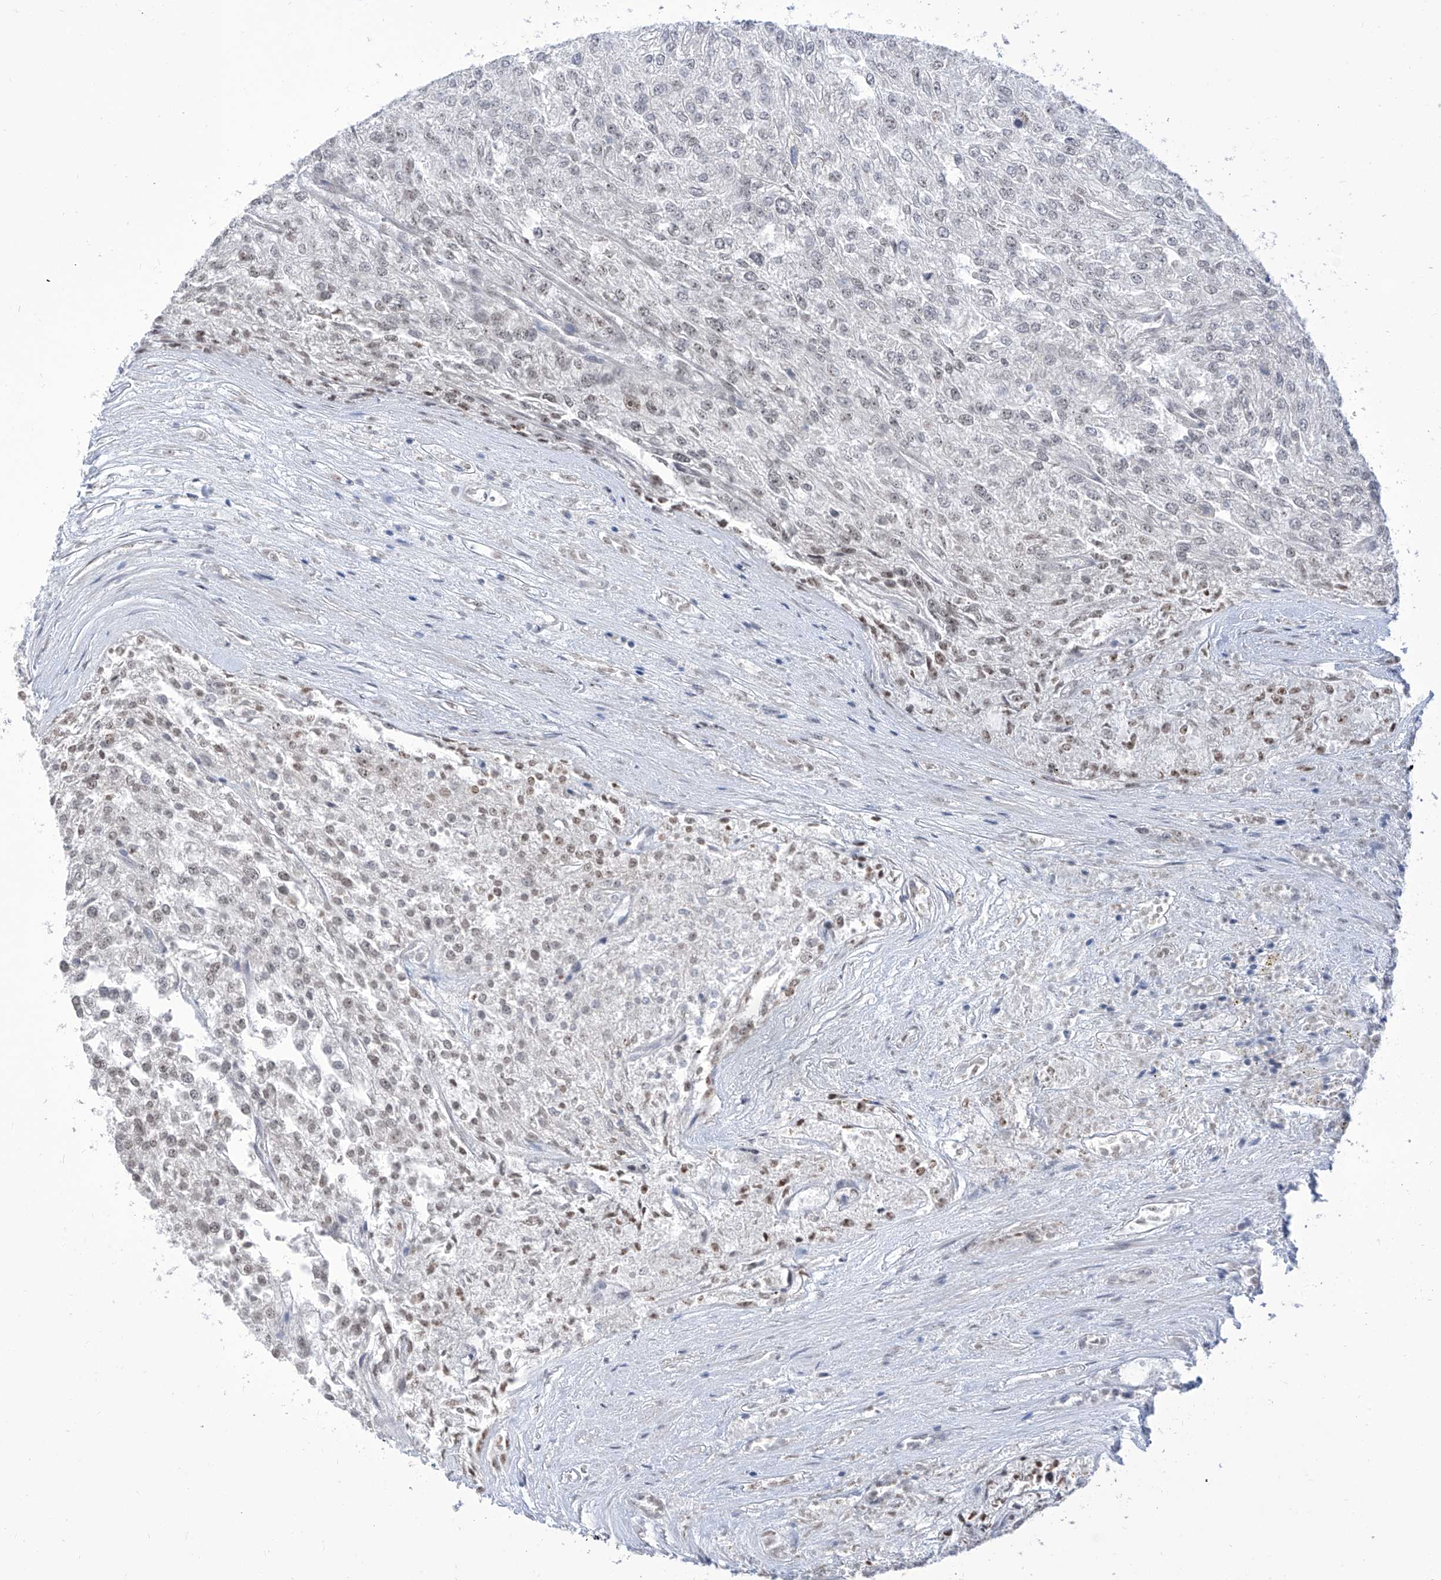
{"staining": {"intensity": "moderate", "quantity": "25%-75%", "location": "nuclear"}, "tissue": "renal cancer", "cell_type": "Tumor cells", "image_type": "cancer", "snomed": [{"axis": "morphology", "description": "Adenocarcinoma, NOS"}, {"axis": "topography", "description": "Kidney"}], "caption": "An image of renal adenocarcinoma stained for a protein exhibits moderate nuclear brown staining in tumor cells. (Stains: DAB (3,3'-diaminobenzidine) in brown, nuclei in blue, Microscopy: brightfield microscopy at high magnification).", "gene": "SART1", "patient": {"sex": "female", "age": 54}}